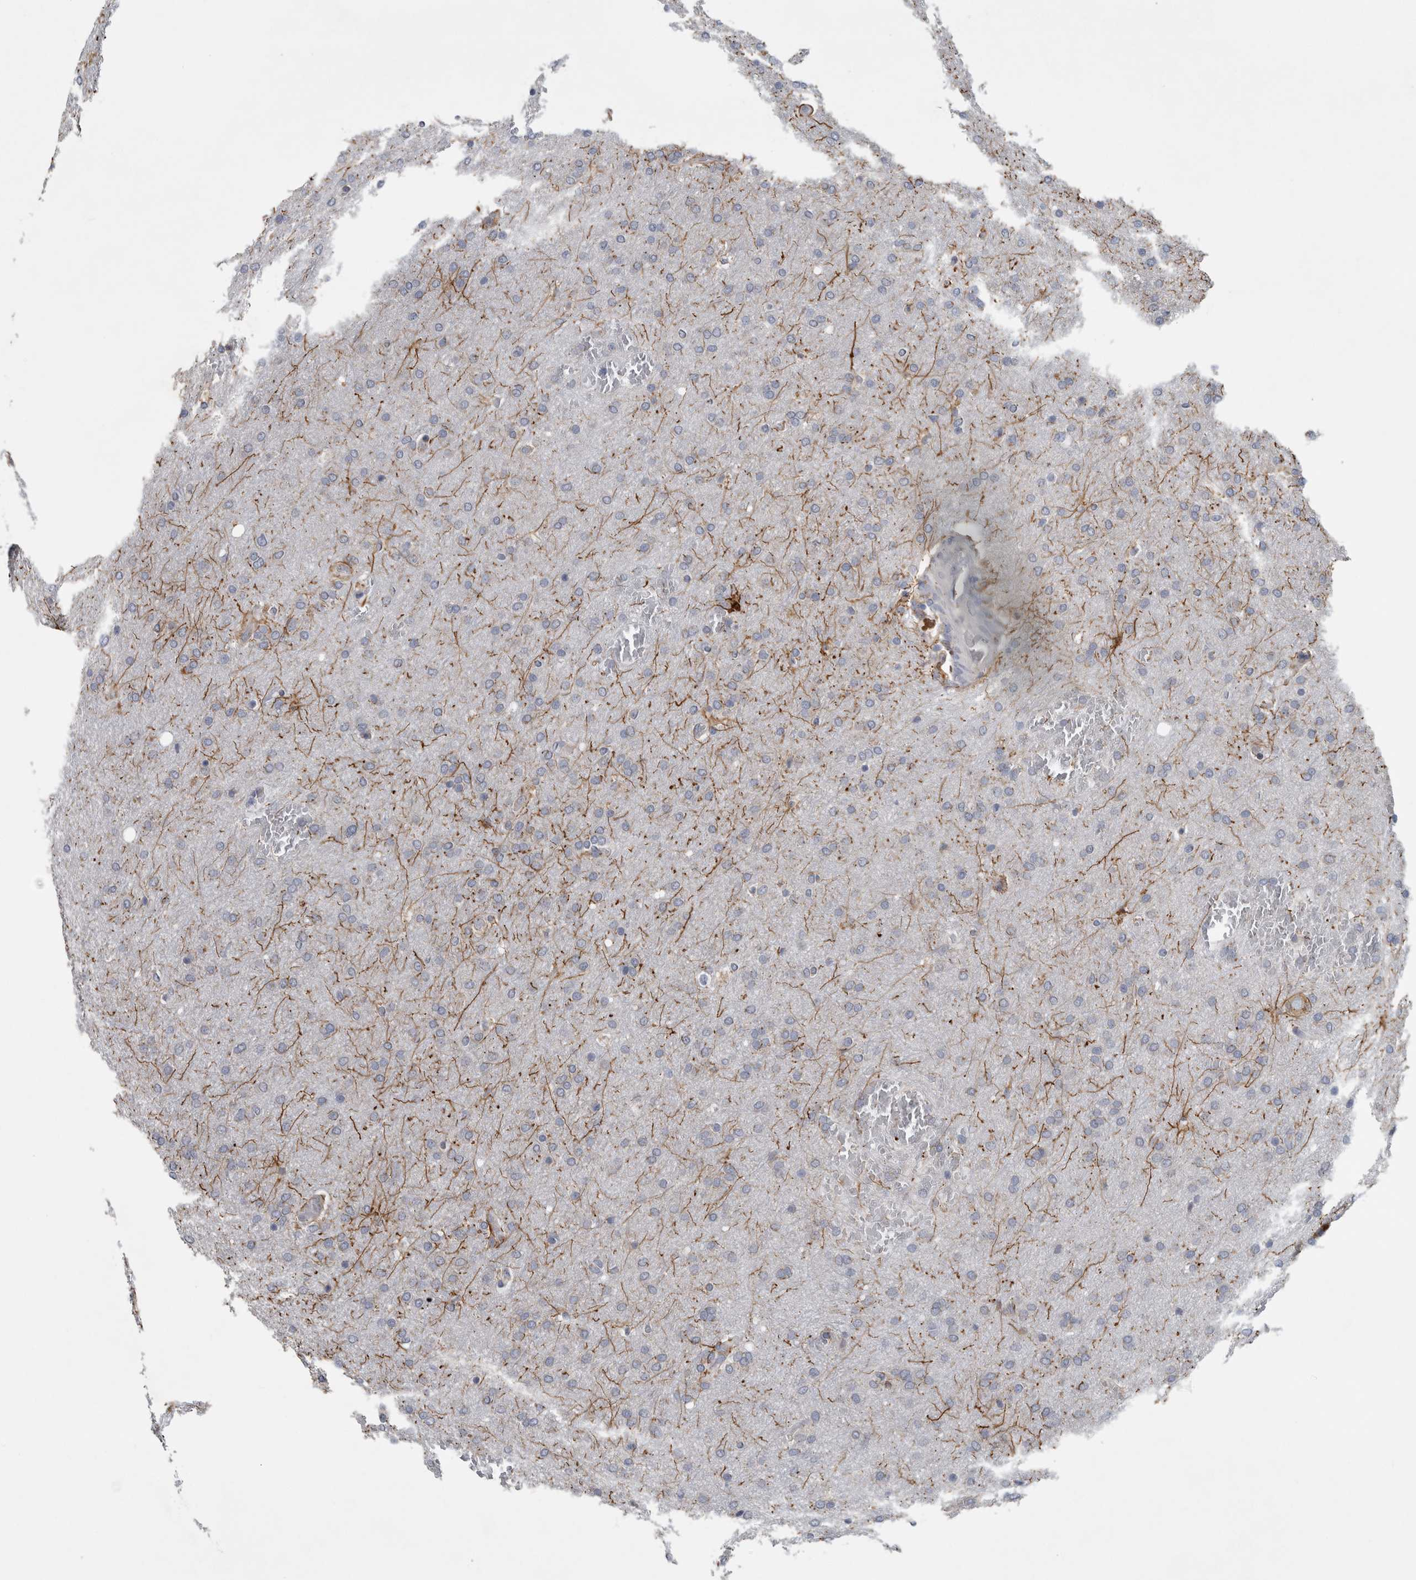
{"staining": {"intensity": "negative", "quantity": "none", "location": "none"}, "tissue": "glioma", "cell_type": "Tumor cells", "image_type": "cancer", "snomed": [{"axis": "morphology", "description": "Glioma, malignant, Low grade"}, {"axis": "topography", "description": "Brain"}], "caption": "IHC histopathology image of neoplastic tissue: human glioma stained with DAB (3,3'-diaminobenzidine) displays no significant protein expression in tumor cells. (DAB (3,3'-diaminobenzidine) immunohistochemistry (IHC) visualized using brightfield microscopy, high magnification).", "gene": "ATXN2", "patient": {"sex": "female", "age": 37}}